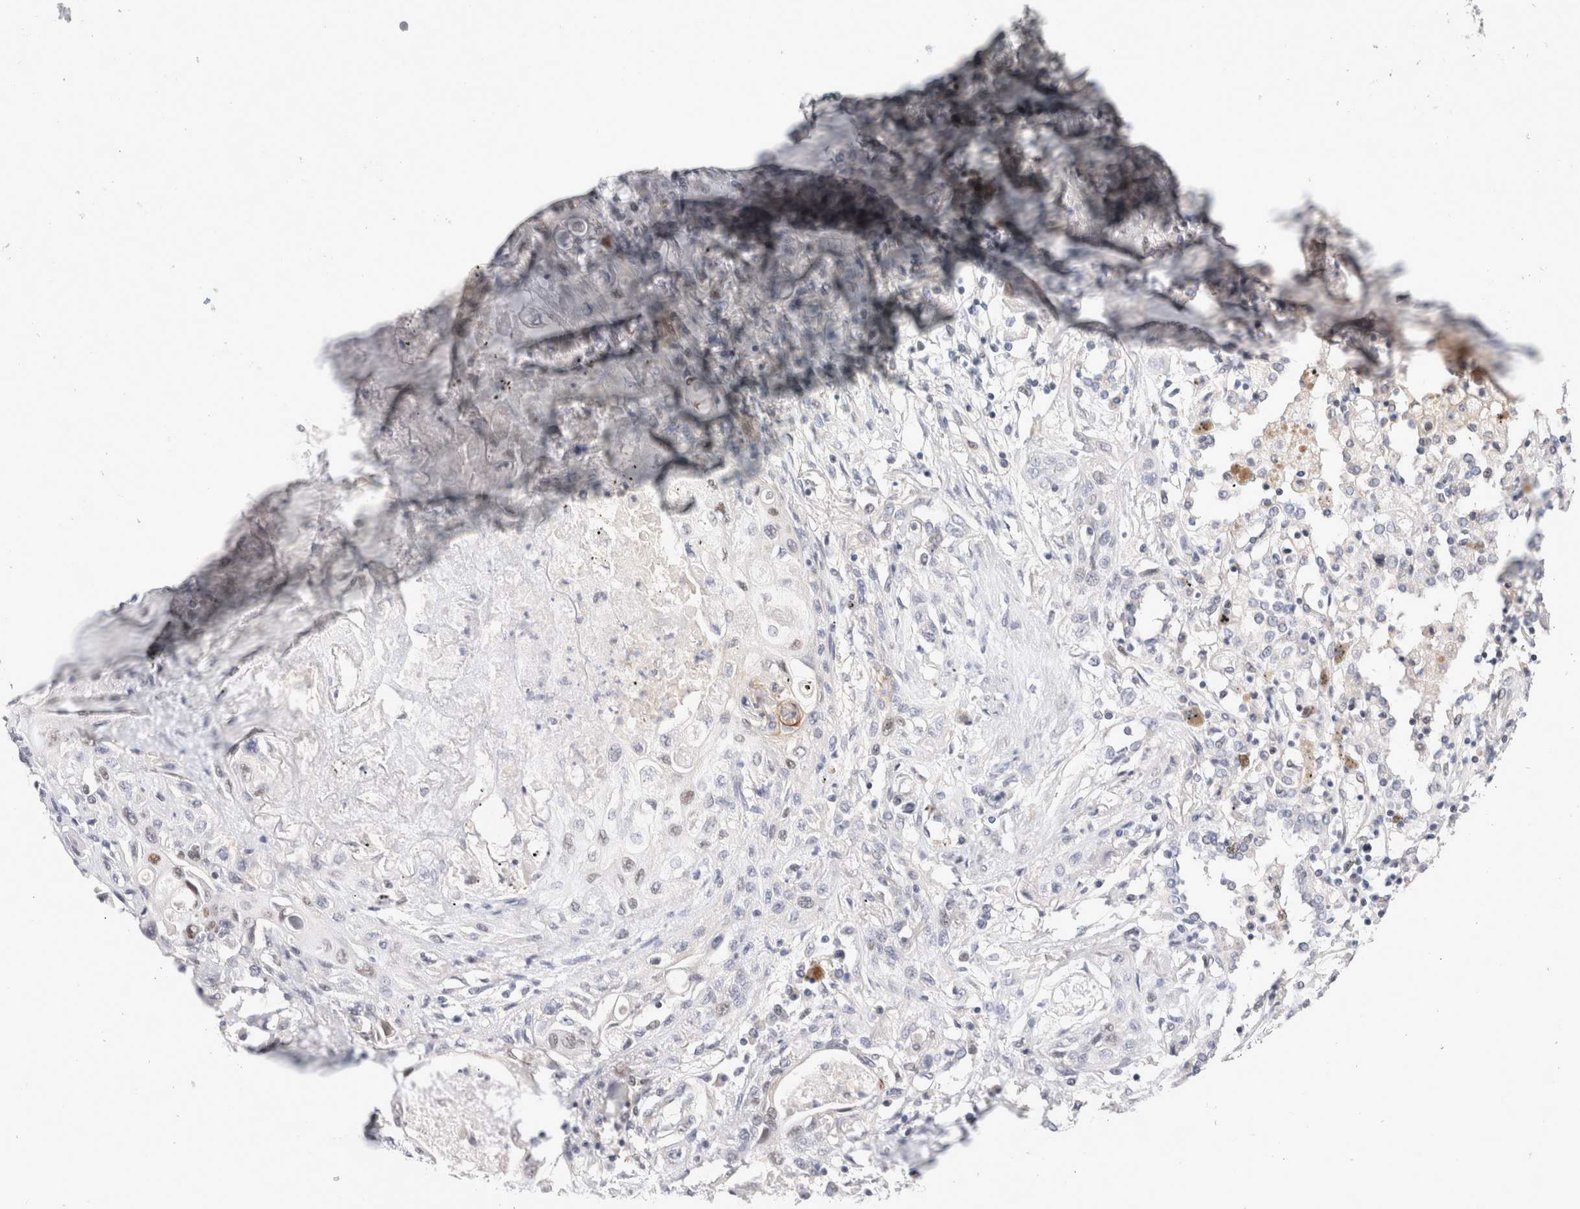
{"staining": {"intensity": "negative", "quantity": "none", "location": "none"}, "tissue": "lung cancer", "cell_type": "Tumor cells", "image_type": "cancer", "snomed": [{"axis": "morphology", "description": "Squamous cell carcinoma, NOS"}, {"axis": "topography", "description": "Lung"}], "caption": "This is an immunohistochemistry (IHC) photomicrograph of lung cancer (squamous cell carcinoma). There is no staining in tumor cells.", "gene": "KNL1", "patient": {"sex": "female", "age": 47}}